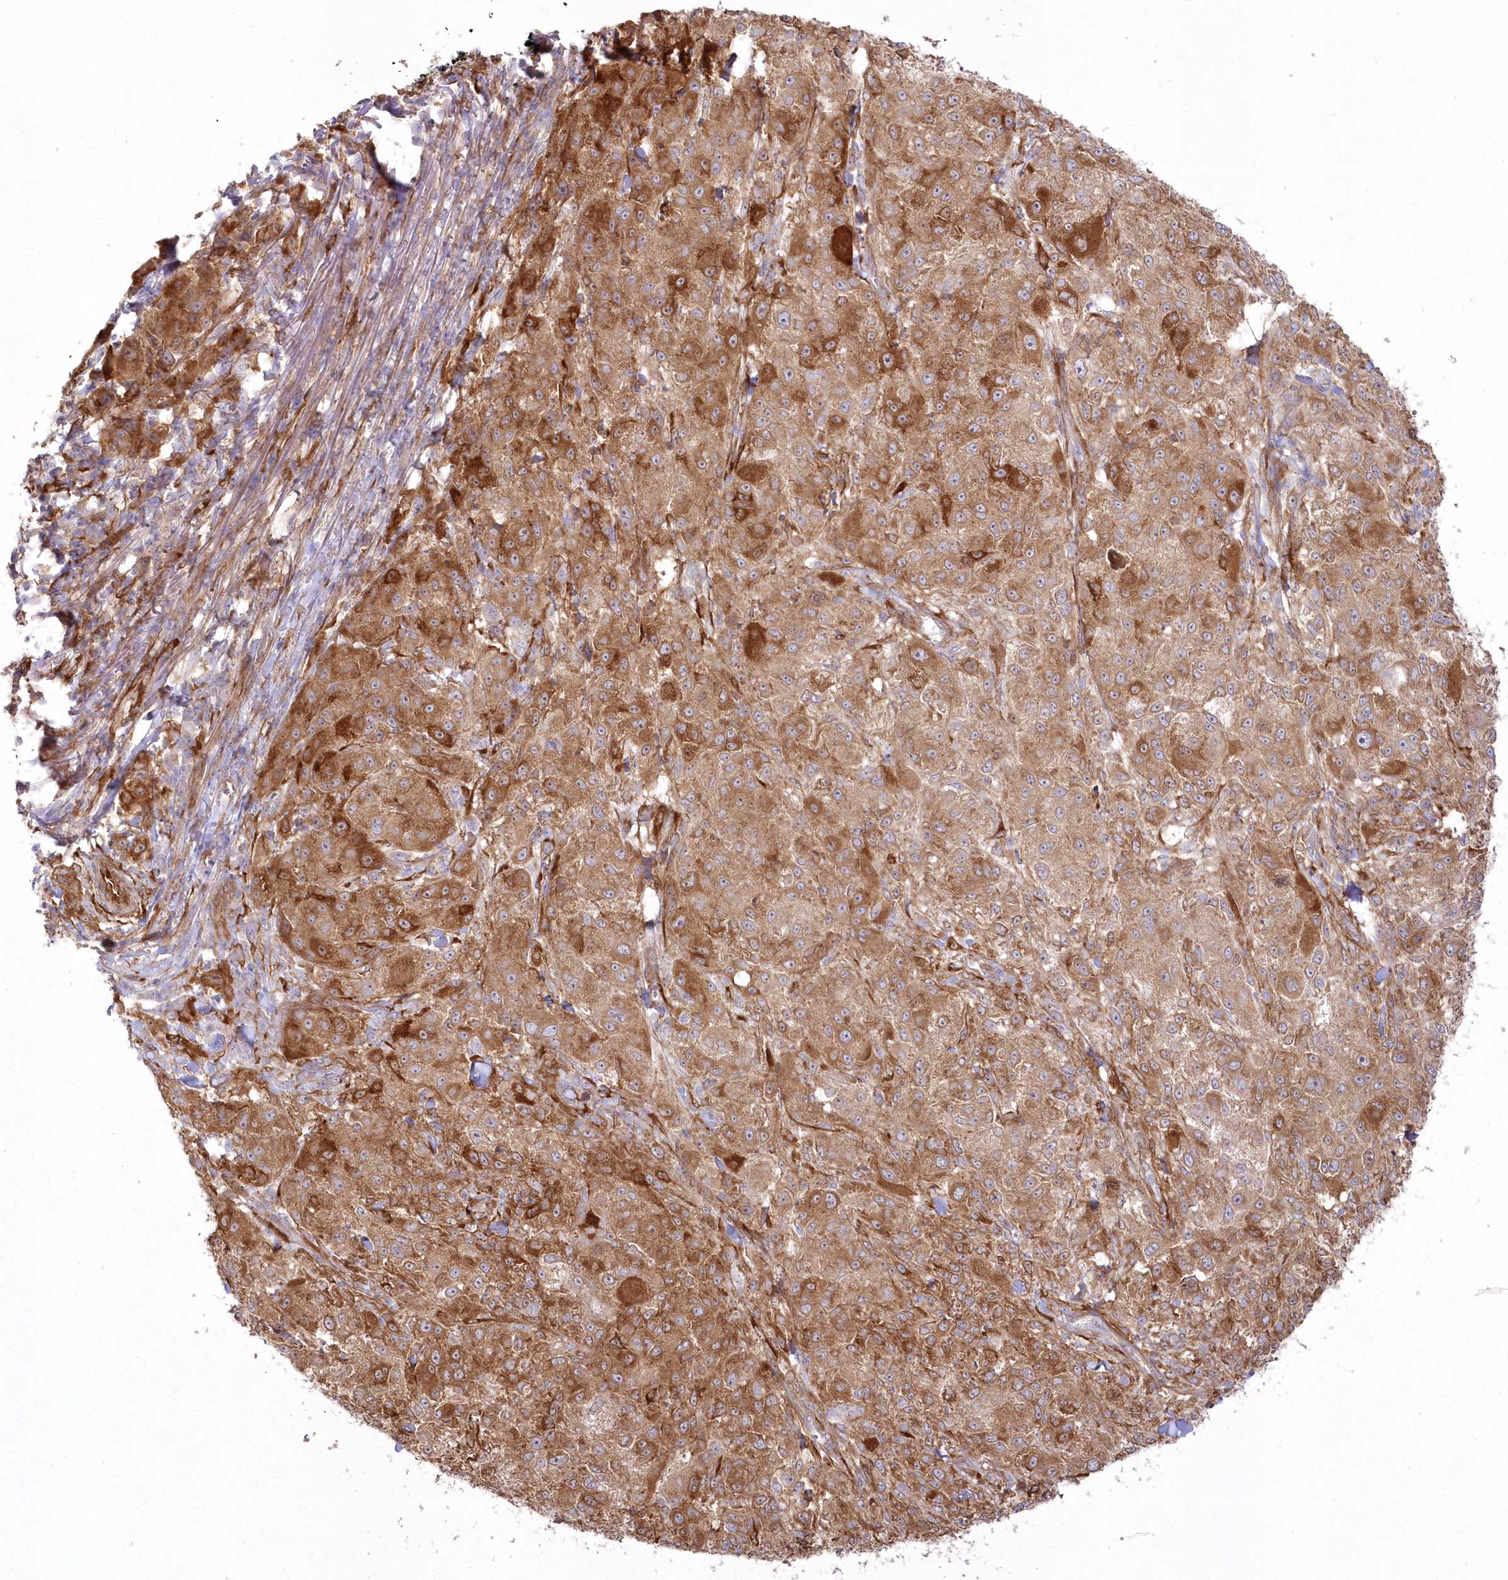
{"staining": {"intensity": "moderate", "quantity": ">75%", "location": "cytoplasmic/membranous"}, "tissue": "melanoma", "cell_type": "Tumor cells", "image_type": "cancer", "snomed": [{"axis": "morphology", "description": "Necrosis, NOS"}, {"axis": "morphology", "description": "Malignant melanoma, NOS"}, {"axis": "topography", "description": "Skin"}], "caption": "IHC (DAB (3,3'-diaminobenzidine)) staining of malignant melanoma shows moderate cytoplasmic/membranous protein positivity in approximately >75% of tumor cells.", "gene": "SH3PXD2B", "patient": {"sex": "female", "age": 87}}